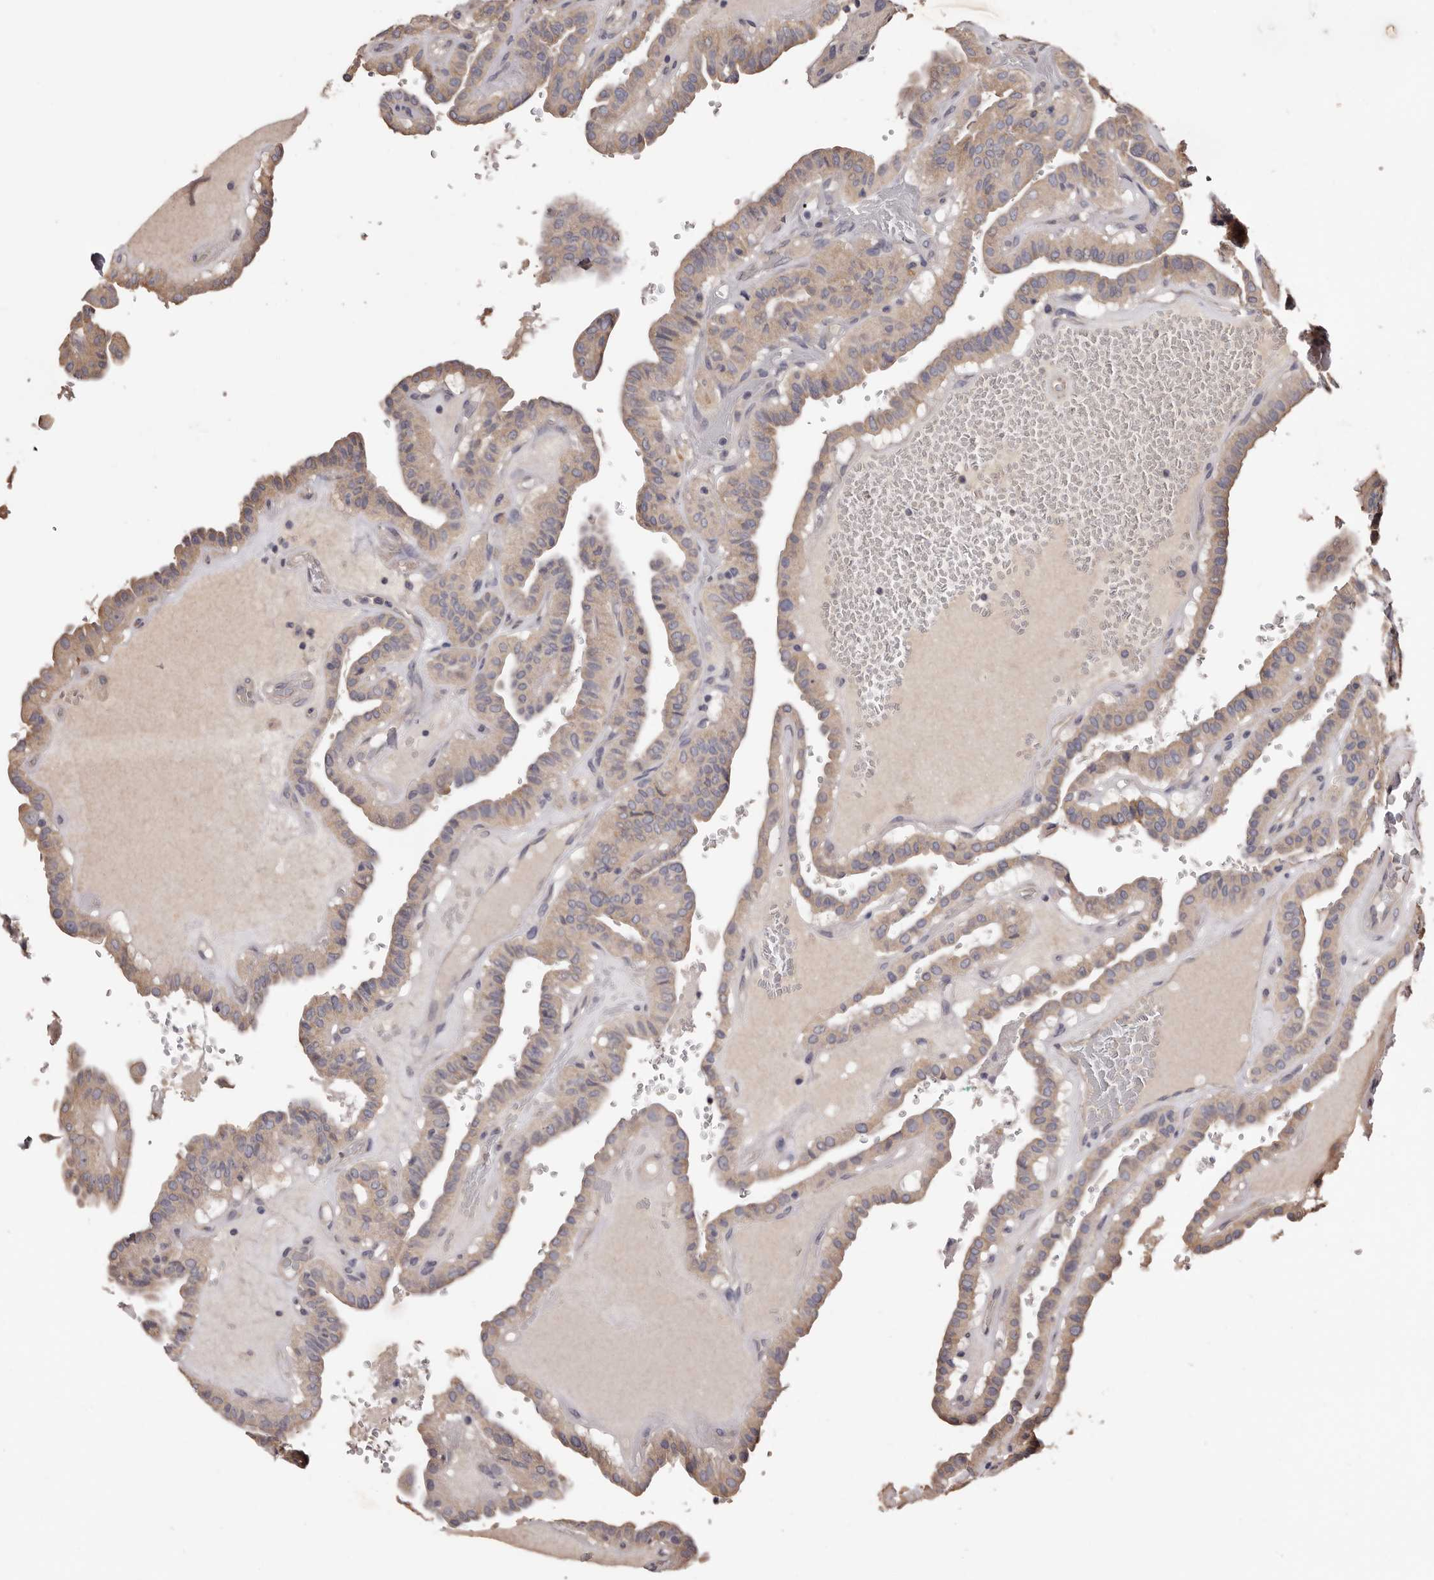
{"staining": {"intensity": "weak", "quantity": ">75%", "location": "cytoplasmic/membranous"}, "tissue": "thyroid cancer", "cell_type": "Tumor cells", "image_type": "cancer", "snomed": [{"axis": "morphology", "description": "Papillary adenocarcinoma, NOS"}, {"axis": "topography", "description": "Thyroid gland"}], "caption": "This image reveals IHC staining of human thyroid cancer (papillary adenocarcinoma), with low weak cytoplasmic/membranous positivity in approximately >75% of tumor cells.", "gene": "ETNK1", "patient": {"sex": "male", "age": 77}}